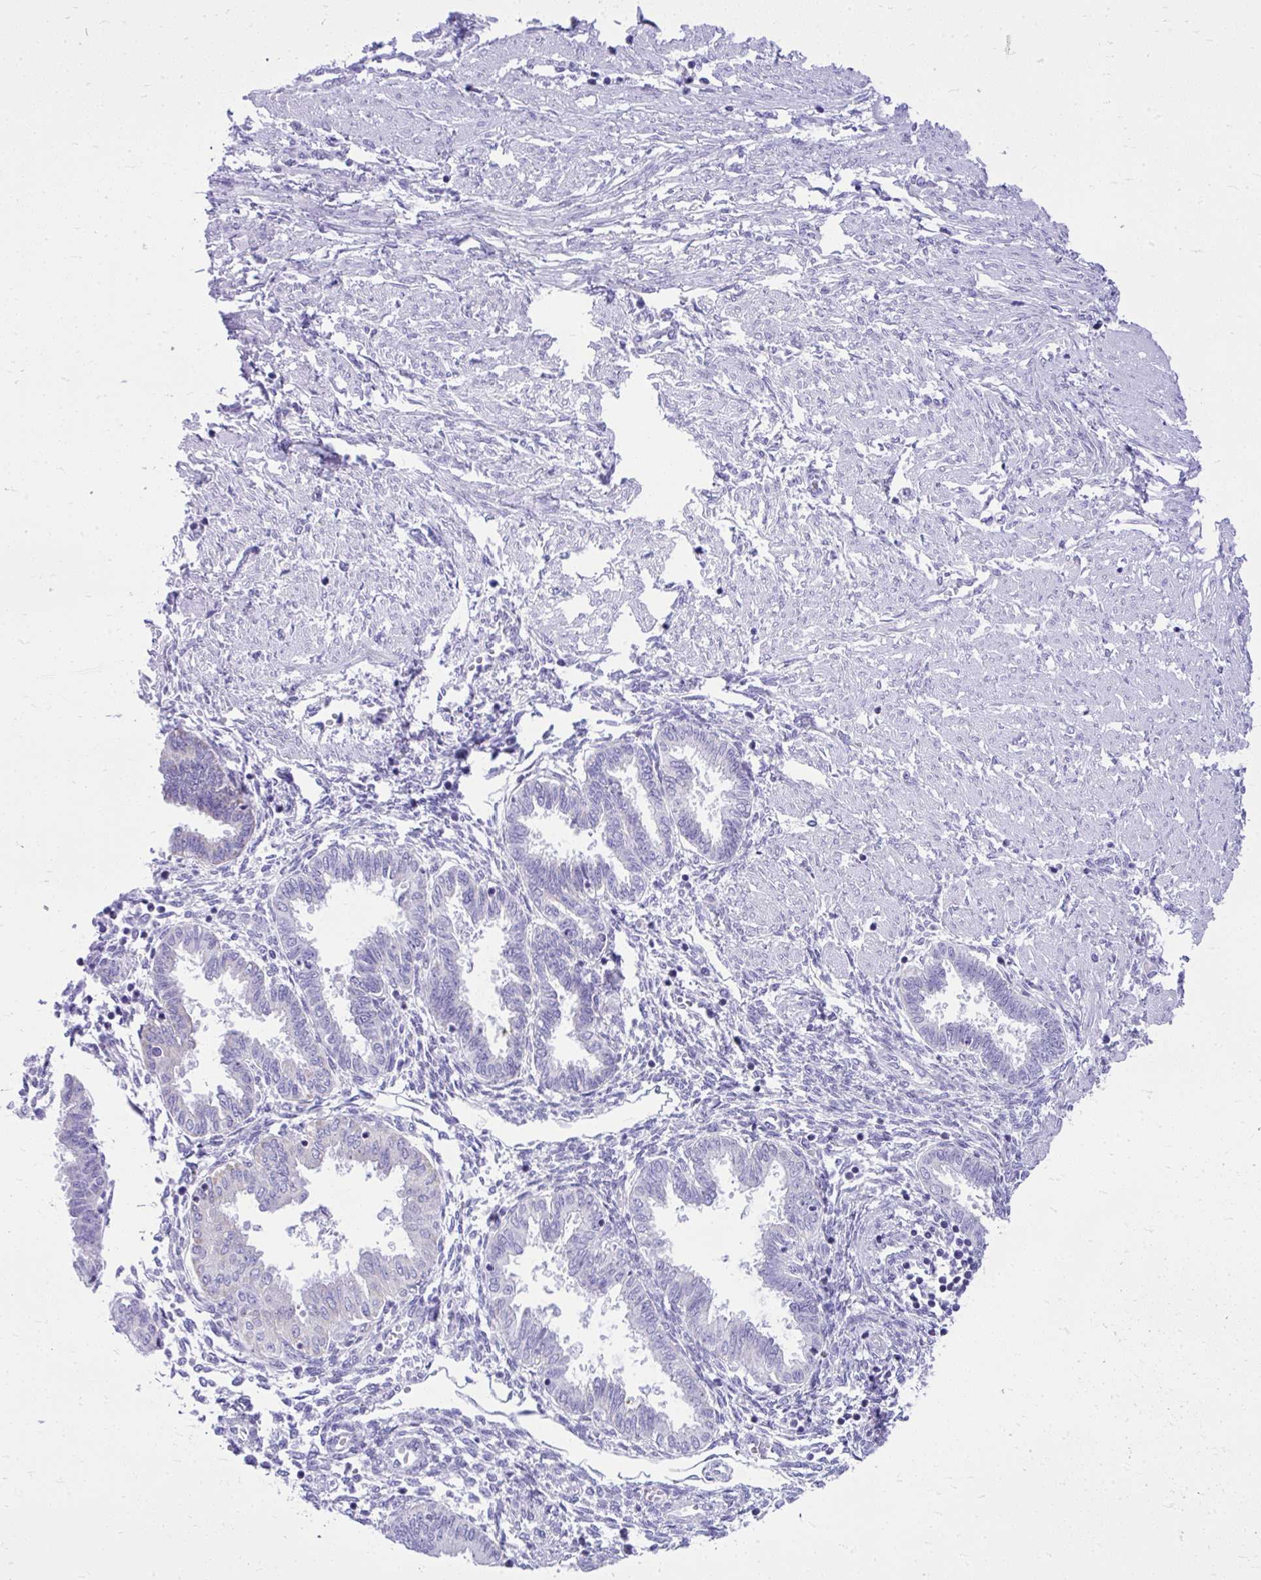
{"staining": {"intensity": "negative", "quantity": "none", "location": "none"}, "tissue": "endometrium", "cell_type": "Cells in endometrial stroma", "image_type": "normal", "snomed": [{"axis": "morphology", "description": "Normal tissue, NOS"}, {"axis": "topography", "description": "Endometrium"}], "caption": "Immunohistochemistry image of normal endometrium: endometrium stained with DAB shows no significant protein staining in cells in endometrial stroma.", "gene": "RALYL", "patient": {"sex": "female", "age": 33}}